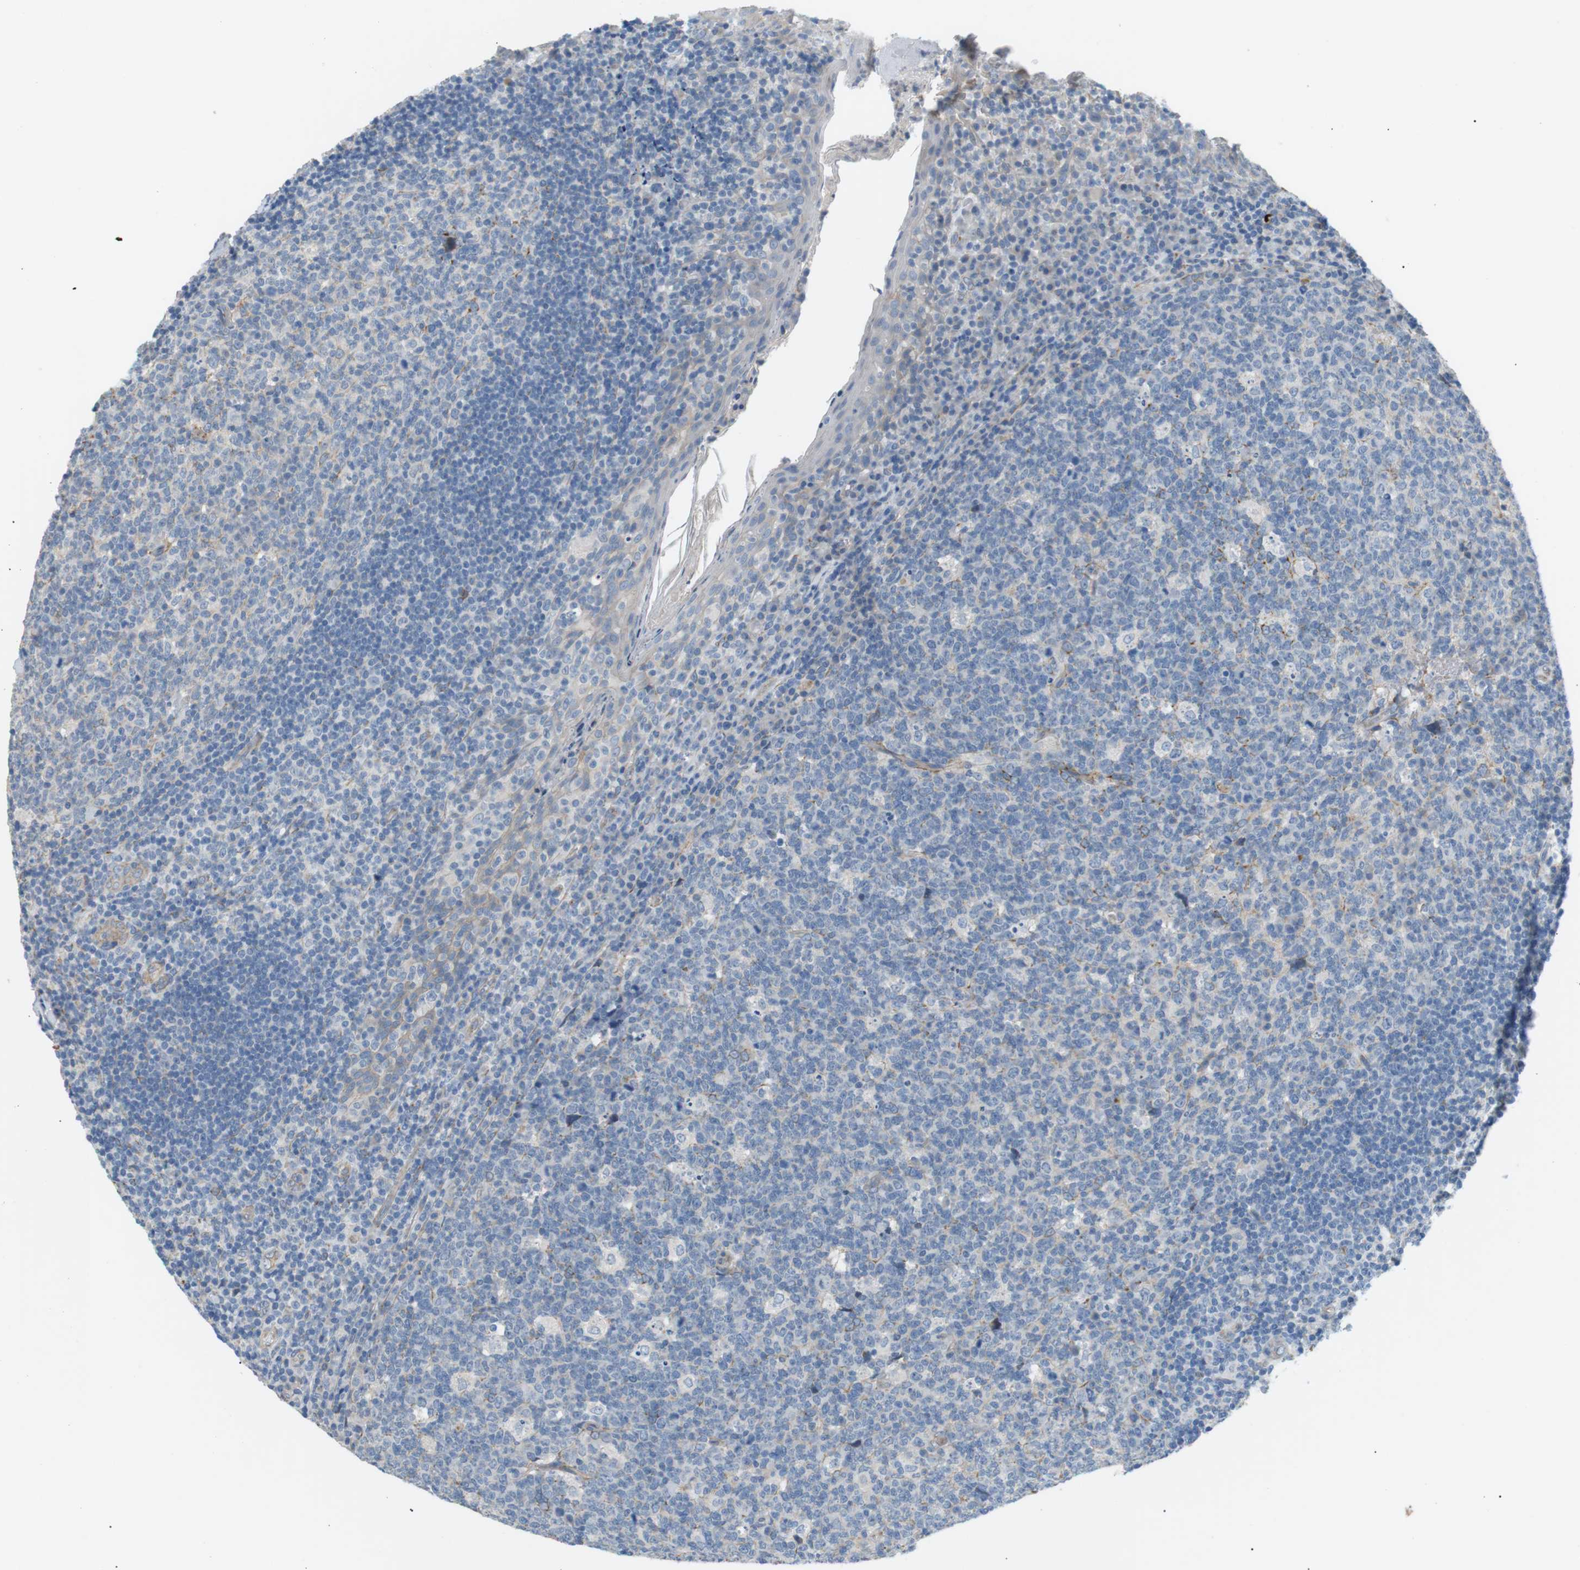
{"staining": {"intensity": "negative", "quantity": "none", "location": "none"}, "tissue": "tonsil", "cell_type": "Germinal center cells", "image_type": "normal", "snomed": [{"axis": "morphology", "description": "Normal tissue, NOS"}, {"axis": "topography", "description": "Tonsil"}], "caption": "This photomicrograph is of normal tonsil stained with immunohistochemistry (IHC) to label a protein in brown with the nuclei are counter-stained blue. There is no expression in germinal center cells.", "gene": "MTARC2", "patient": {"sex": "male", "age": 17}}